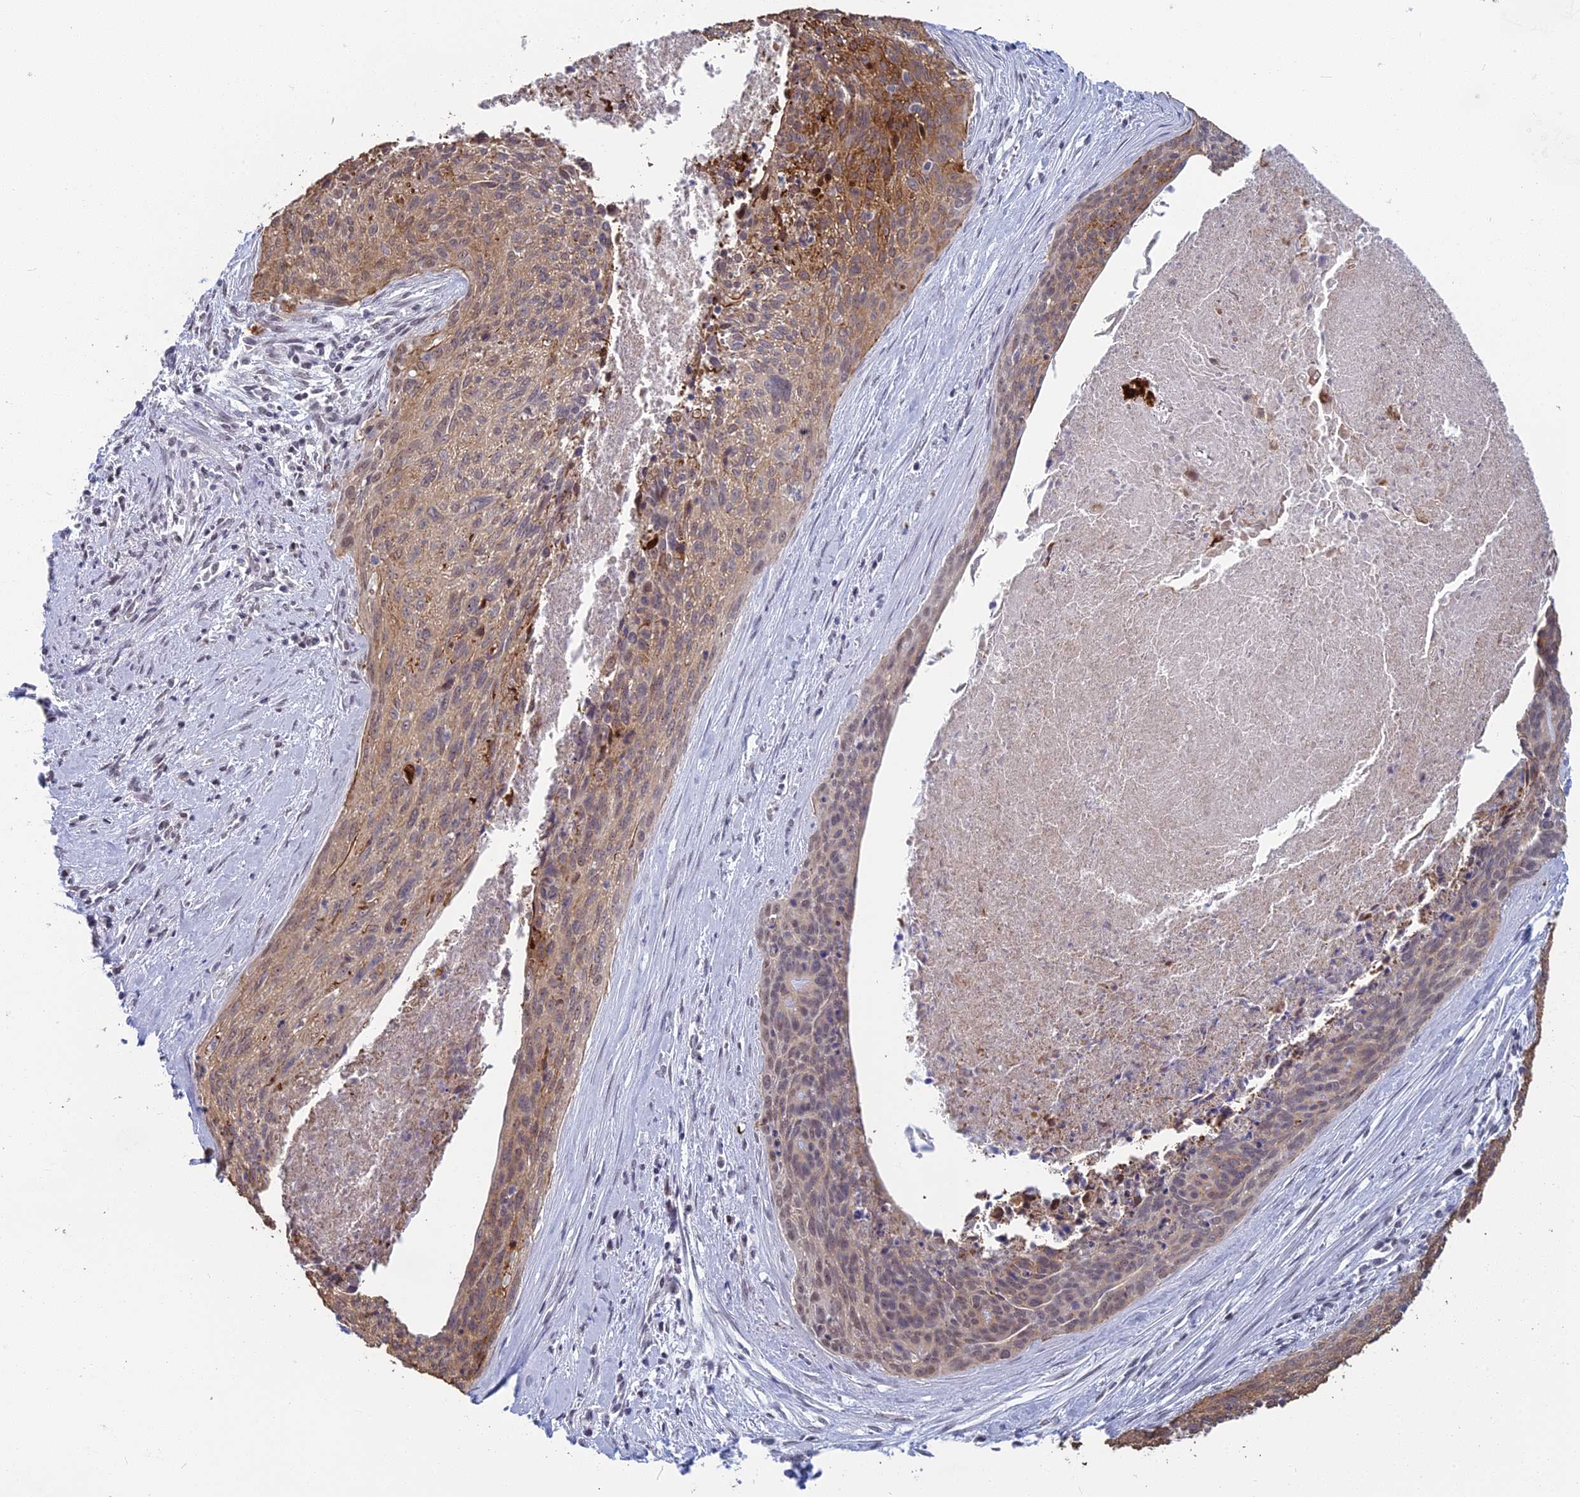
{"staining": {"intensity": "moderate", "quantity": ">75%", "location": "cytoplasmic/membranous,nuclear"}, "tissue": "cervical cancer", "cell_type": "Tumor cells", "image_type": "cancer", "snomed": [{"axis": "morphology", "description": "Squamous cell carcinoma, NOS"}, {"axis": "topography", "description": "Cervix"}], "caption": "This is an image of immunohistochemistry staining of cervical cancer, which shows moderate expression in the cytoplasmic/membranous and nuclear of tumor cells.", "gene": "MT-CO3", "patient": {"sex": "female", "age": 55}}